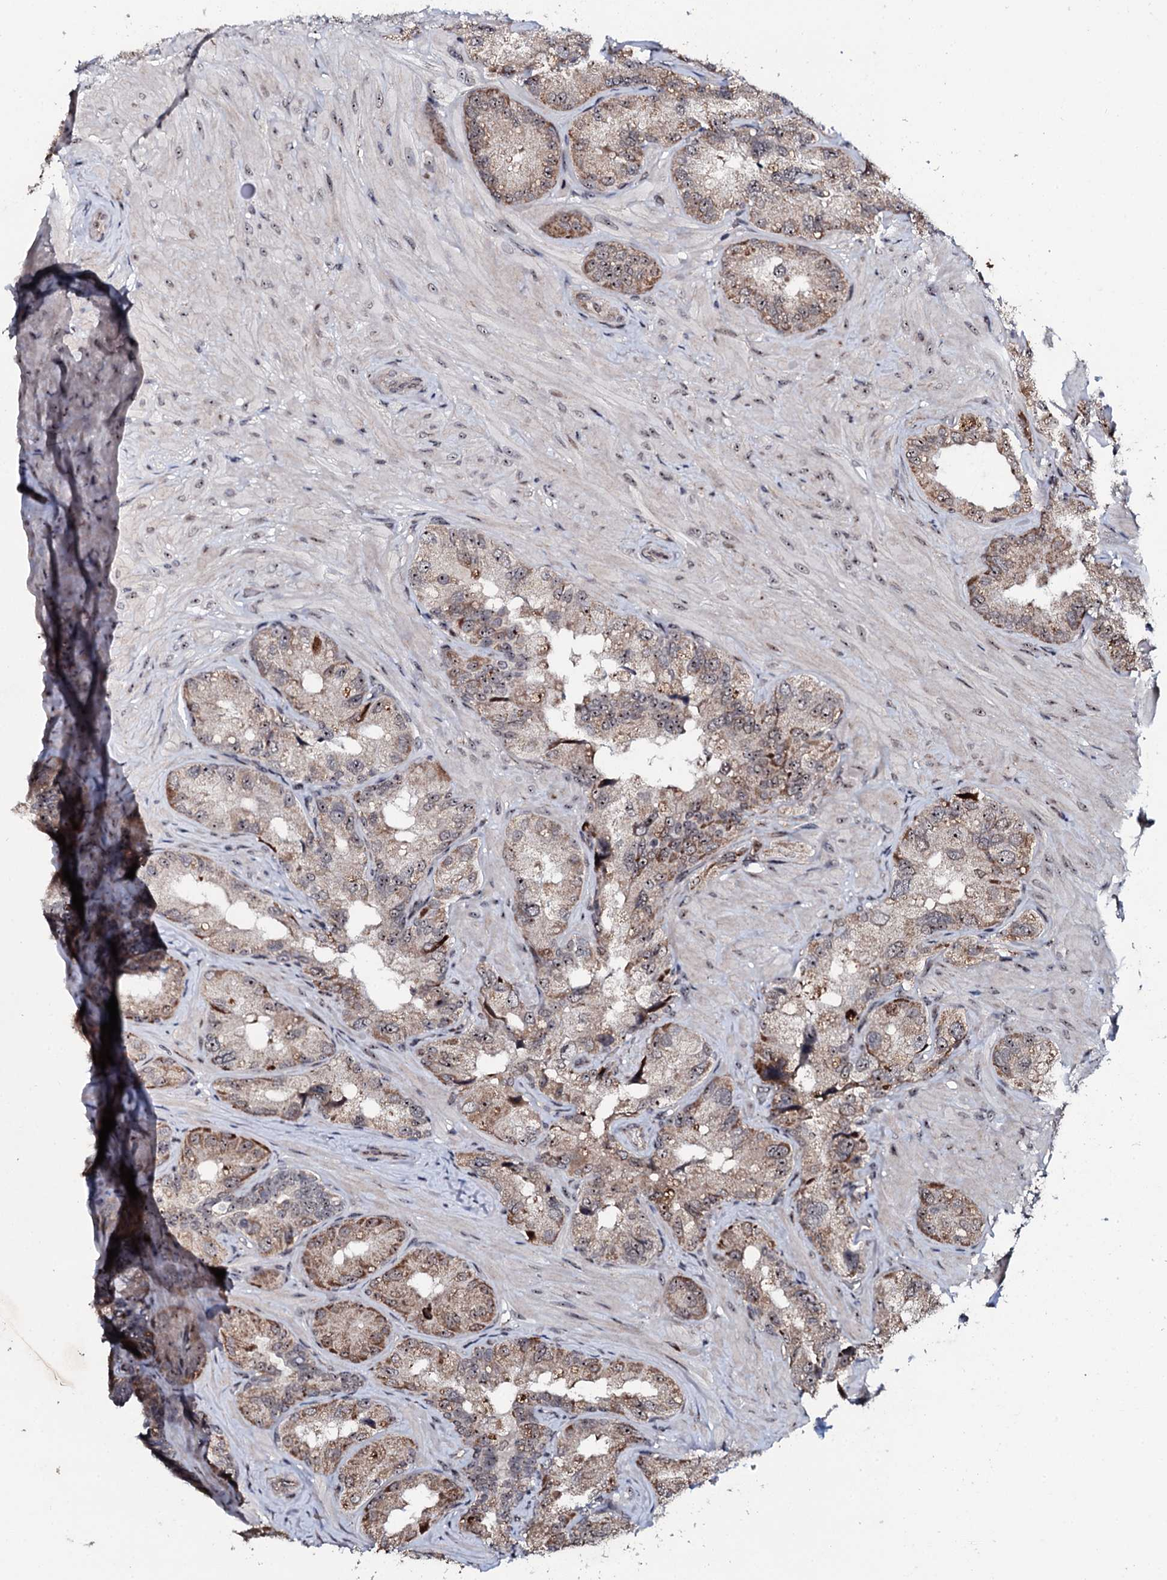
{"staining": {"intensity": "moderate", "quantity": "25%-75%", "location": "cytoplasmic/membranous,nuclear"}, "tissue": "seminal vesicle", "cell_type": "Glandular cells", "image_type": "normal", "snomed": [{"axis": "morphology", "description": "Normal tissue, NOS"}, {"axis": "topography", "description": "Seminal veicle"}, {"axis": "topography", "description": "Peripheral nerve tissue"}], "caption": "IHC histopathology image of unremarkable human seminal vesicle stained for a protein (brown), which shows medium levels of moderate cytoplasmic/membranous,nuclear expression in approximately 25%-75% of glandular cells.", "gene": "FAM111A", "patient": {"sex": "male", "age": 67}}